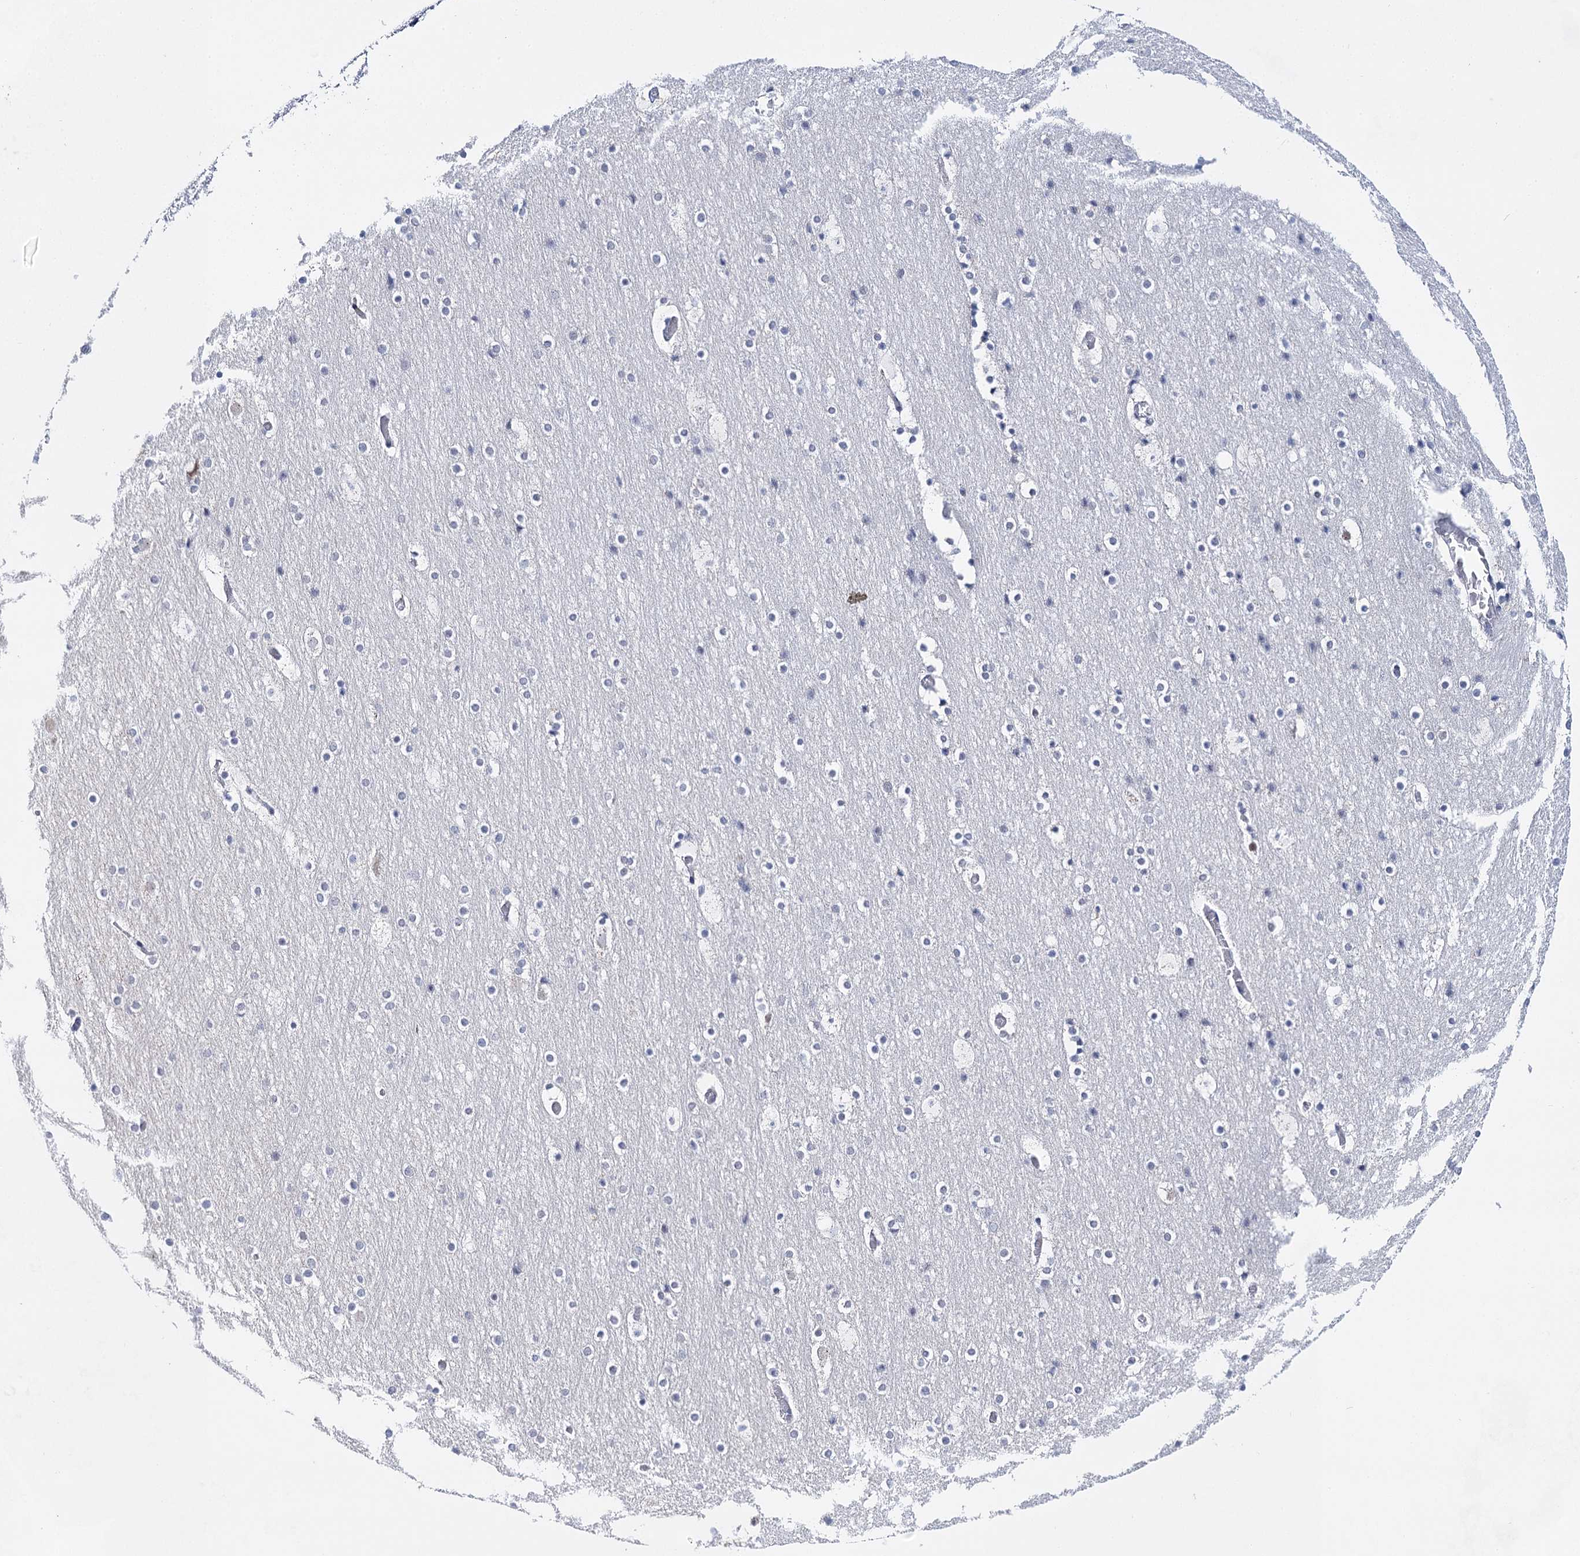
{"staining": {"intensity": "negative", "quantity": "none", "location": "none"}, "tissue": "cerebral cortex", "cell_type": "Endothelial cells", "image_type": "normal", "snomed": [{"axis": "morphology", "description": "Normal tissue, NOS"}, {"axis": "topography", "description": "Cerebral cortex"}], "caption": "Endothelial cells are negative for protein expression in benign human cerebral cortex. (Stains: DAB (3,3'-diaminobenzidine) immunohistochemistry with hematoxylin counter stain, Microscopy: brightfield microscopy at high magnification).", "gene": "BPHL", "patient": {"sex": "male", "age": 57}}